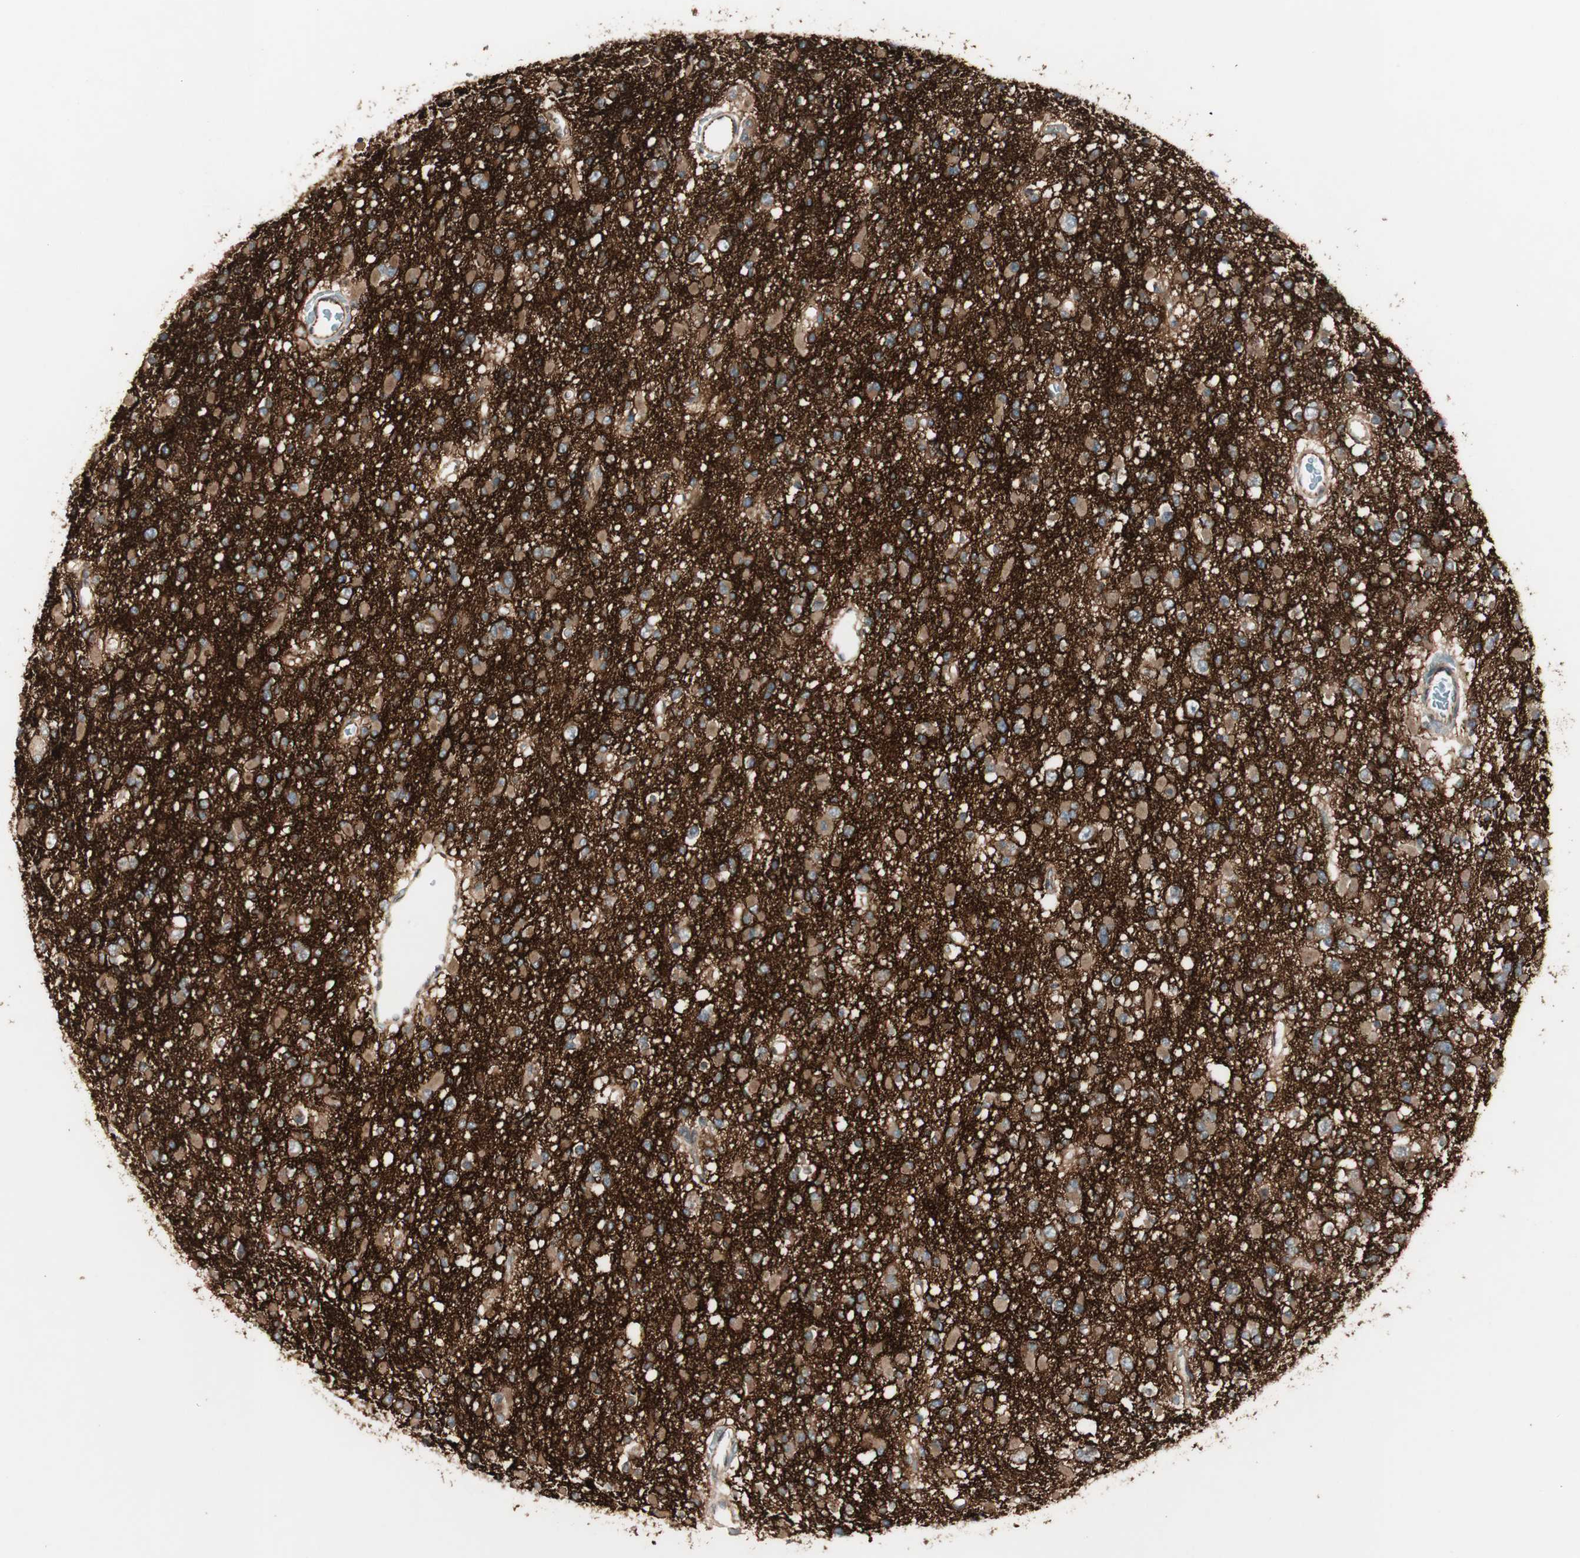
{"staining": {"intensity": "weak", "quantity": ">75%", "location": "cytoplasmic/membranous"}, "tissue": "glioma", "cell_type": "Tumor cells", "image_type": "cancer", "snomed": [{"axis": "morphology", "description": "Glioma, malignant, Low grade"}, {"axis": "topography", "description": "Brain"}], "caption": "Protein staining displays weak cytoplasmic/membranous expression in approximately >75% of tumor cells in glioma.", "gene": "PPP2R5E", "patient": {"sex": "female", "age": 22}}